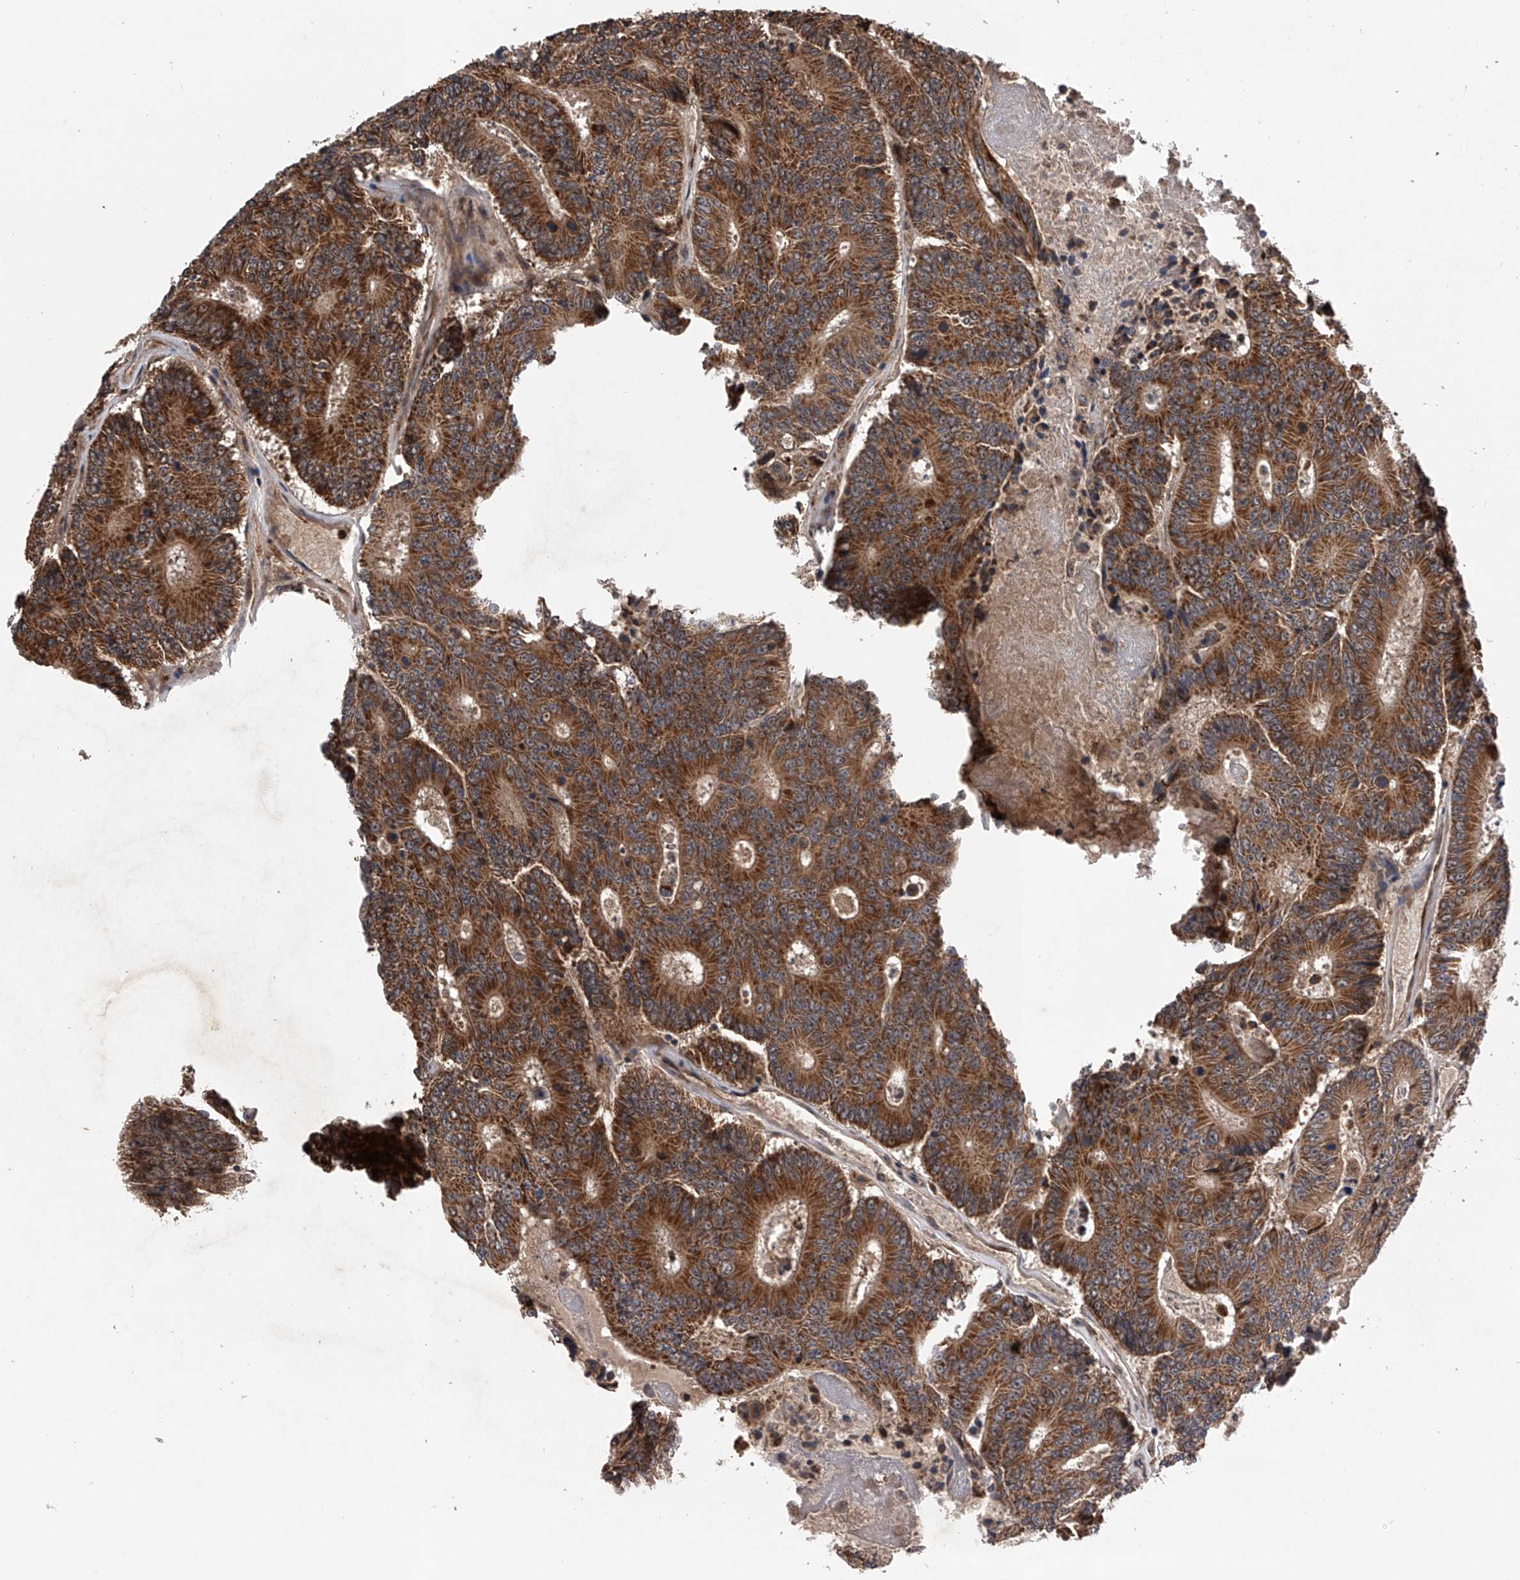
{"staining": {"intensity": "strong", "quantity": ">75%", "location": "cytoplasmic/membranous"}, "tissue": "colorectal cancer", "cell_type": "Tumor cells", "image_type": "cancer", "snomed": [{"axis": "morphology", "description": "Adenocarcinoma, NOS"}, {"axis": "topography", "description": "Colon"}], "caption": "Protein staining reveals strong cytoplasmic/membranous positivity in about >75% of tumor cells in colorectal cancer (adenocarcinoma).", "gene": "MAP3K11", "patient": {"sex": "male", "age": 83}}